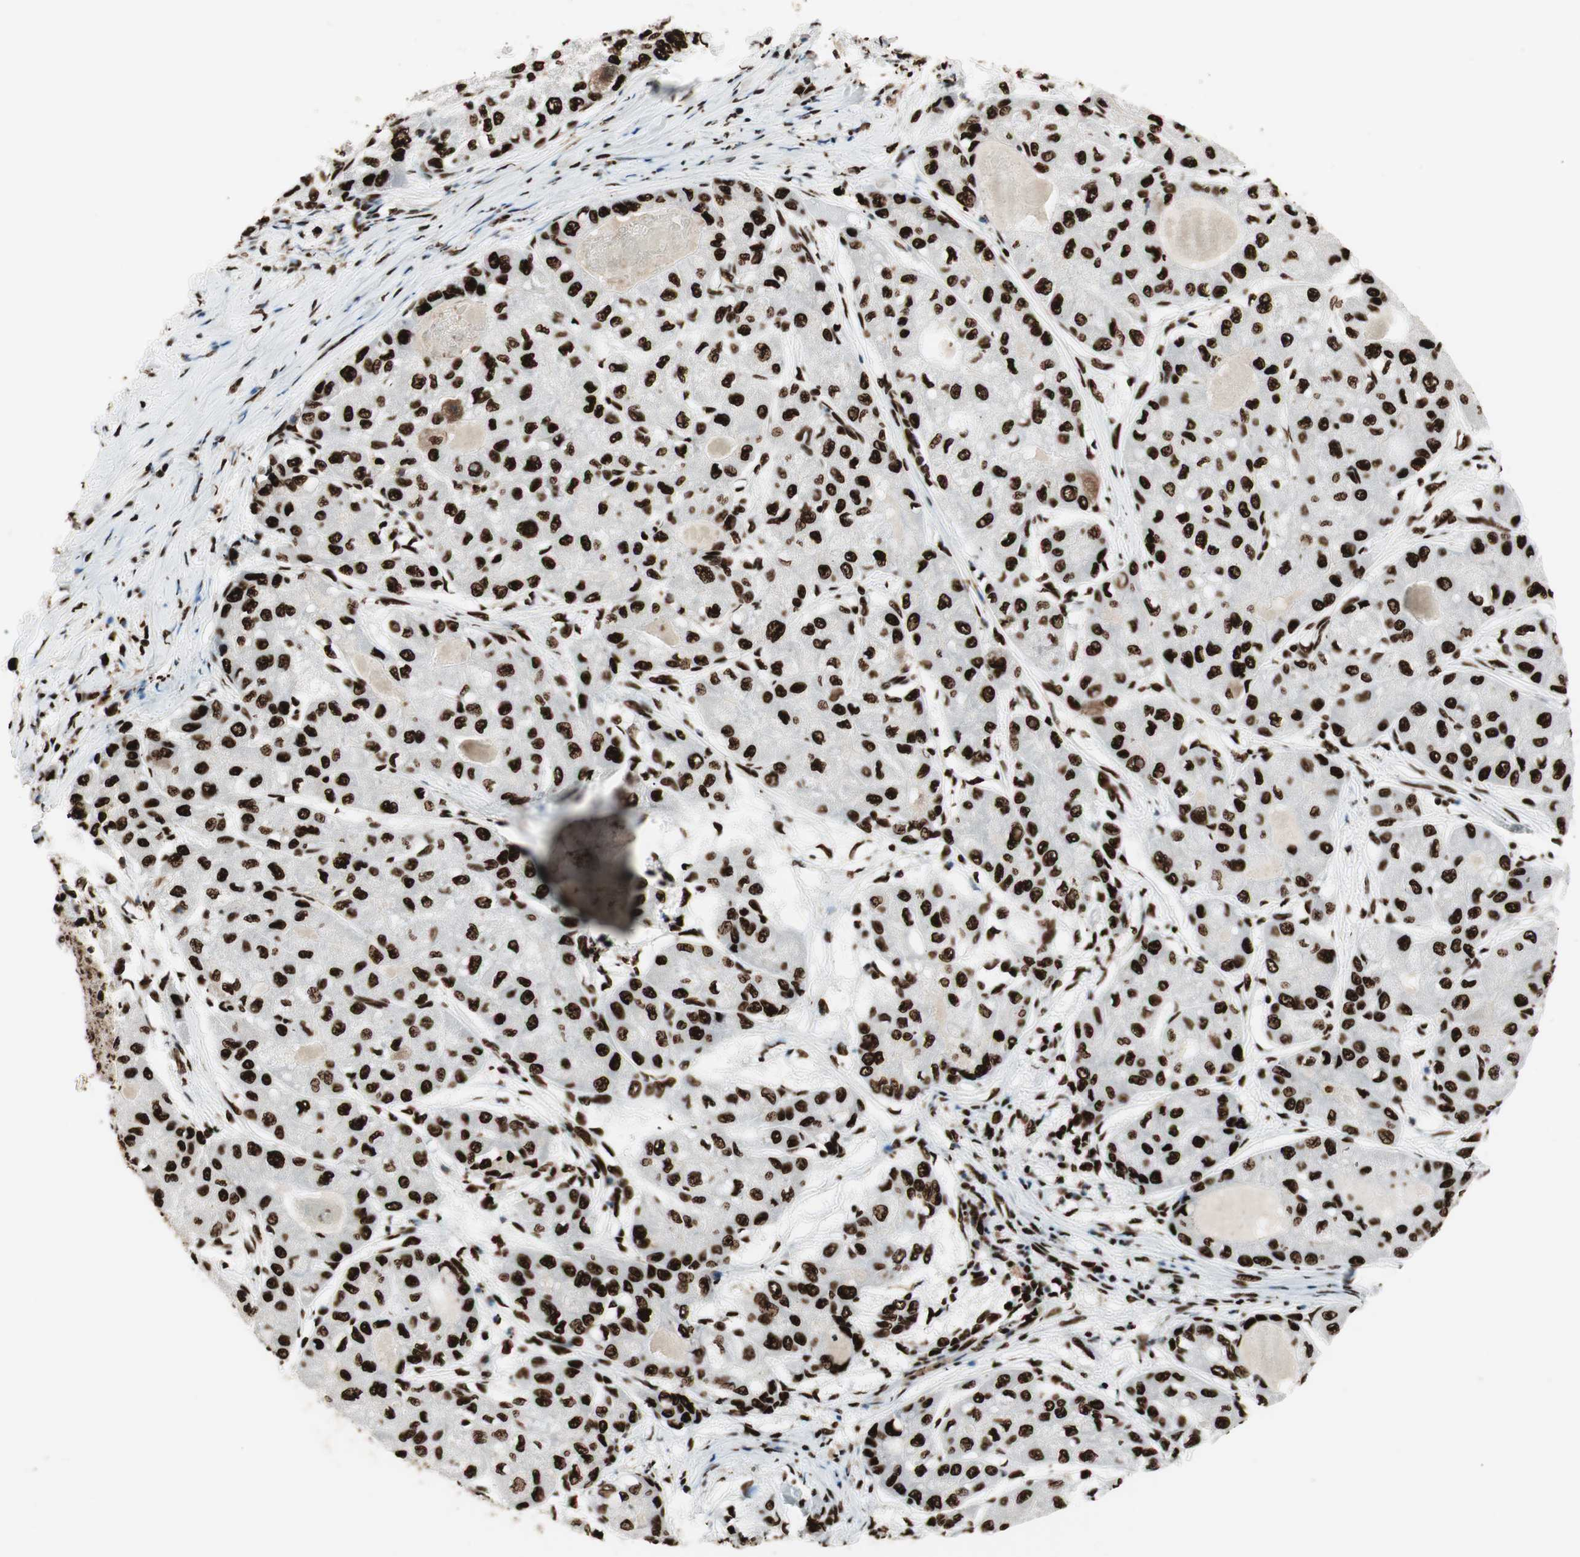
{"staining": {"intensity": "strong", "quantity": ">75%", "location": "nuclear"}, "tissue": "liver cancer", "cell_type": "Tumor cells", "image_type": "cancer", "snomed": [{"axis": "morphology", "description": "Carcinoma, Hepatocellular, NOS"}, {"axis": "topography", "description": "Liver"}], "caption": "This histopathology image shows immunohistochemistry (IHC) staining of human liver cancer, with high strong nuclear staining in approximately >75% of tumor cells.", "gene": "PSME3", "patient": {"sex": "male", "age": 80}}